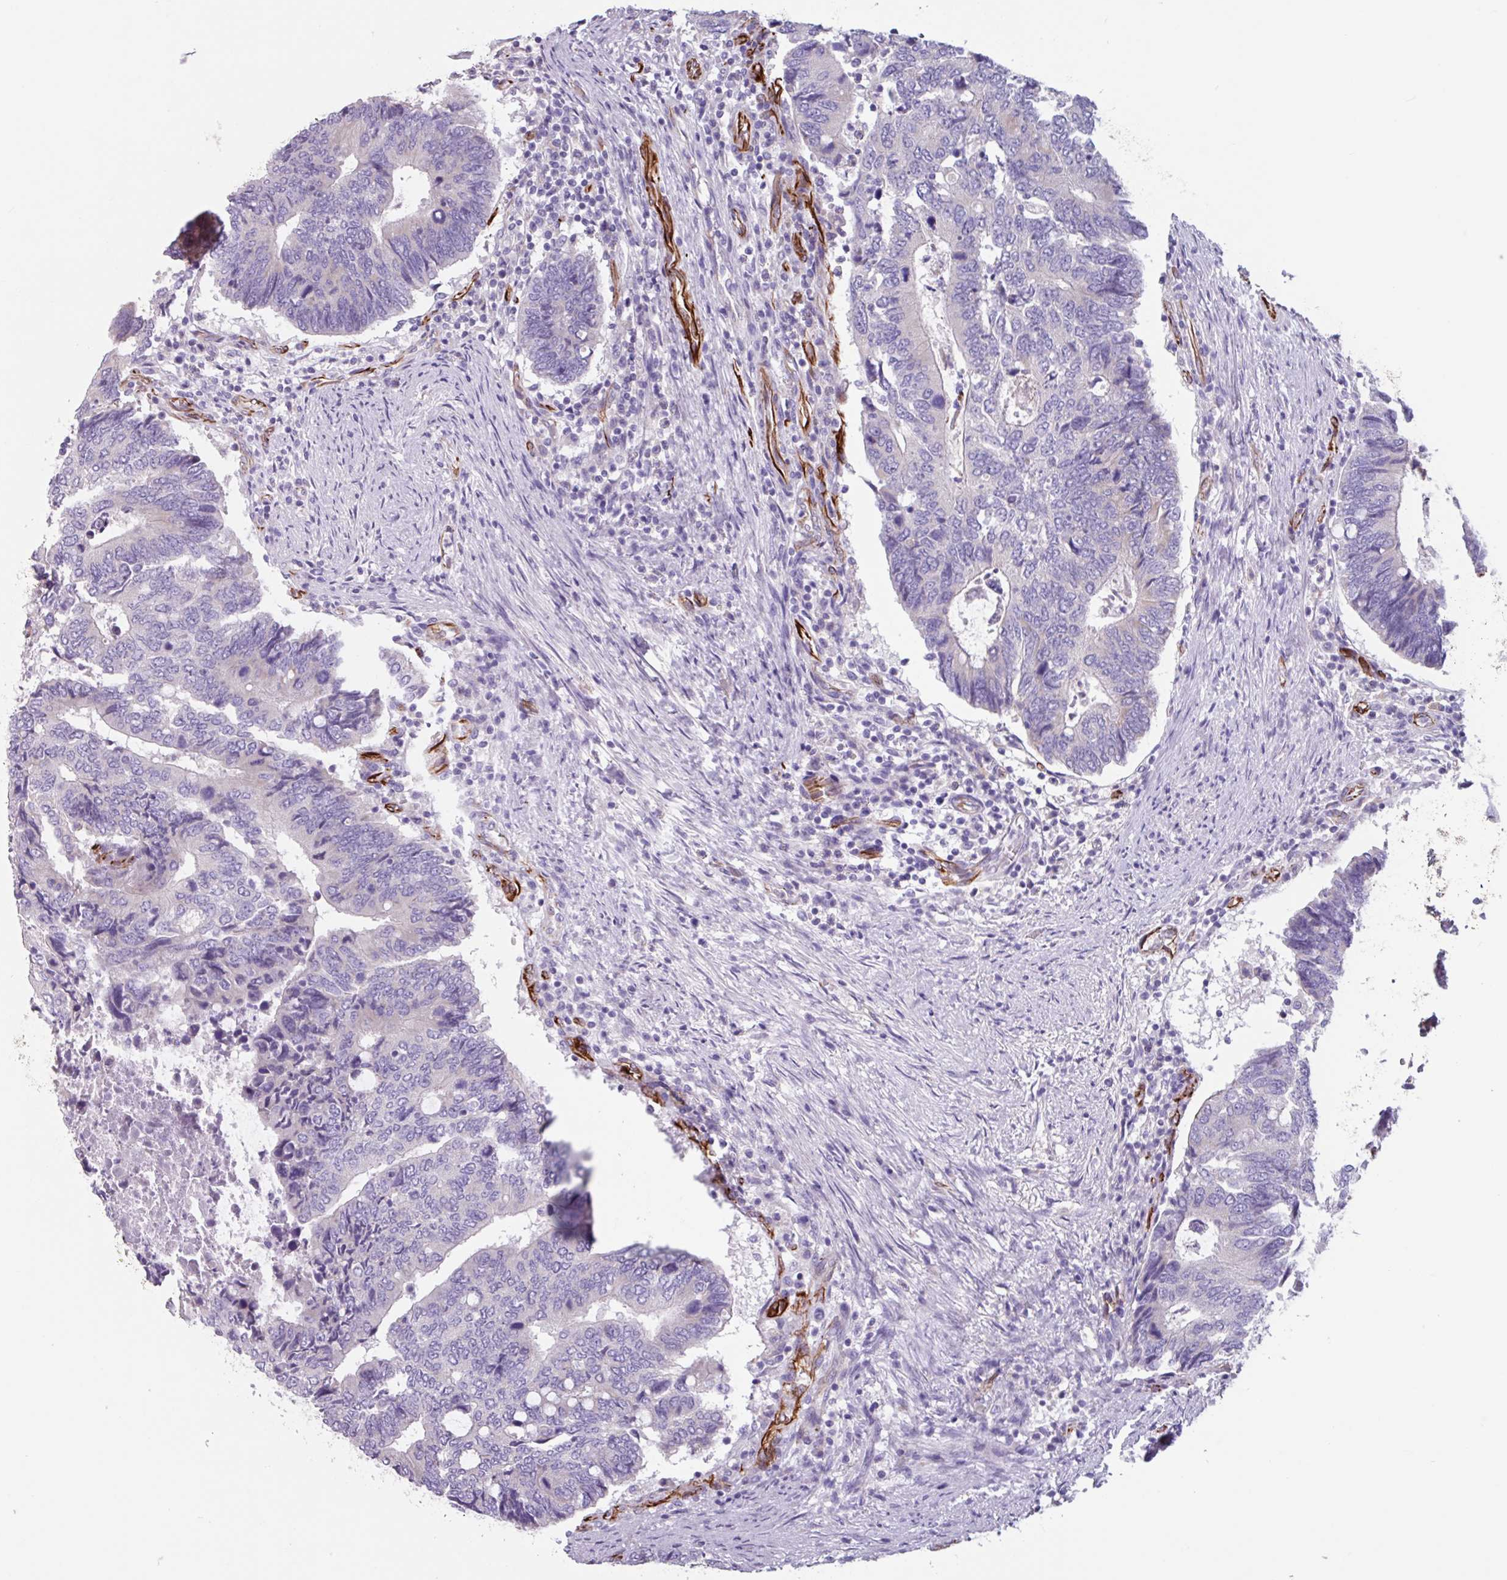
{"staining": {"intensity": "negative", "quantity": "none", "location": "none"}, "tissue": "colorectal cancer", "cell_type": "Tumor cells", "image_type": "cancer", "snomed": [{"axis": "morphology", "description": "Adenocarcinoma, NOS"}, {"axis": "topography", "description": "Colon"}], "caption": "IHC micrograph of adenocarcinoma (colorectal) stained for a protein (brown), which reveals no staining in tumor cells.", "gene": "BTD", "patient": {"sex": "male", "age": 87}}